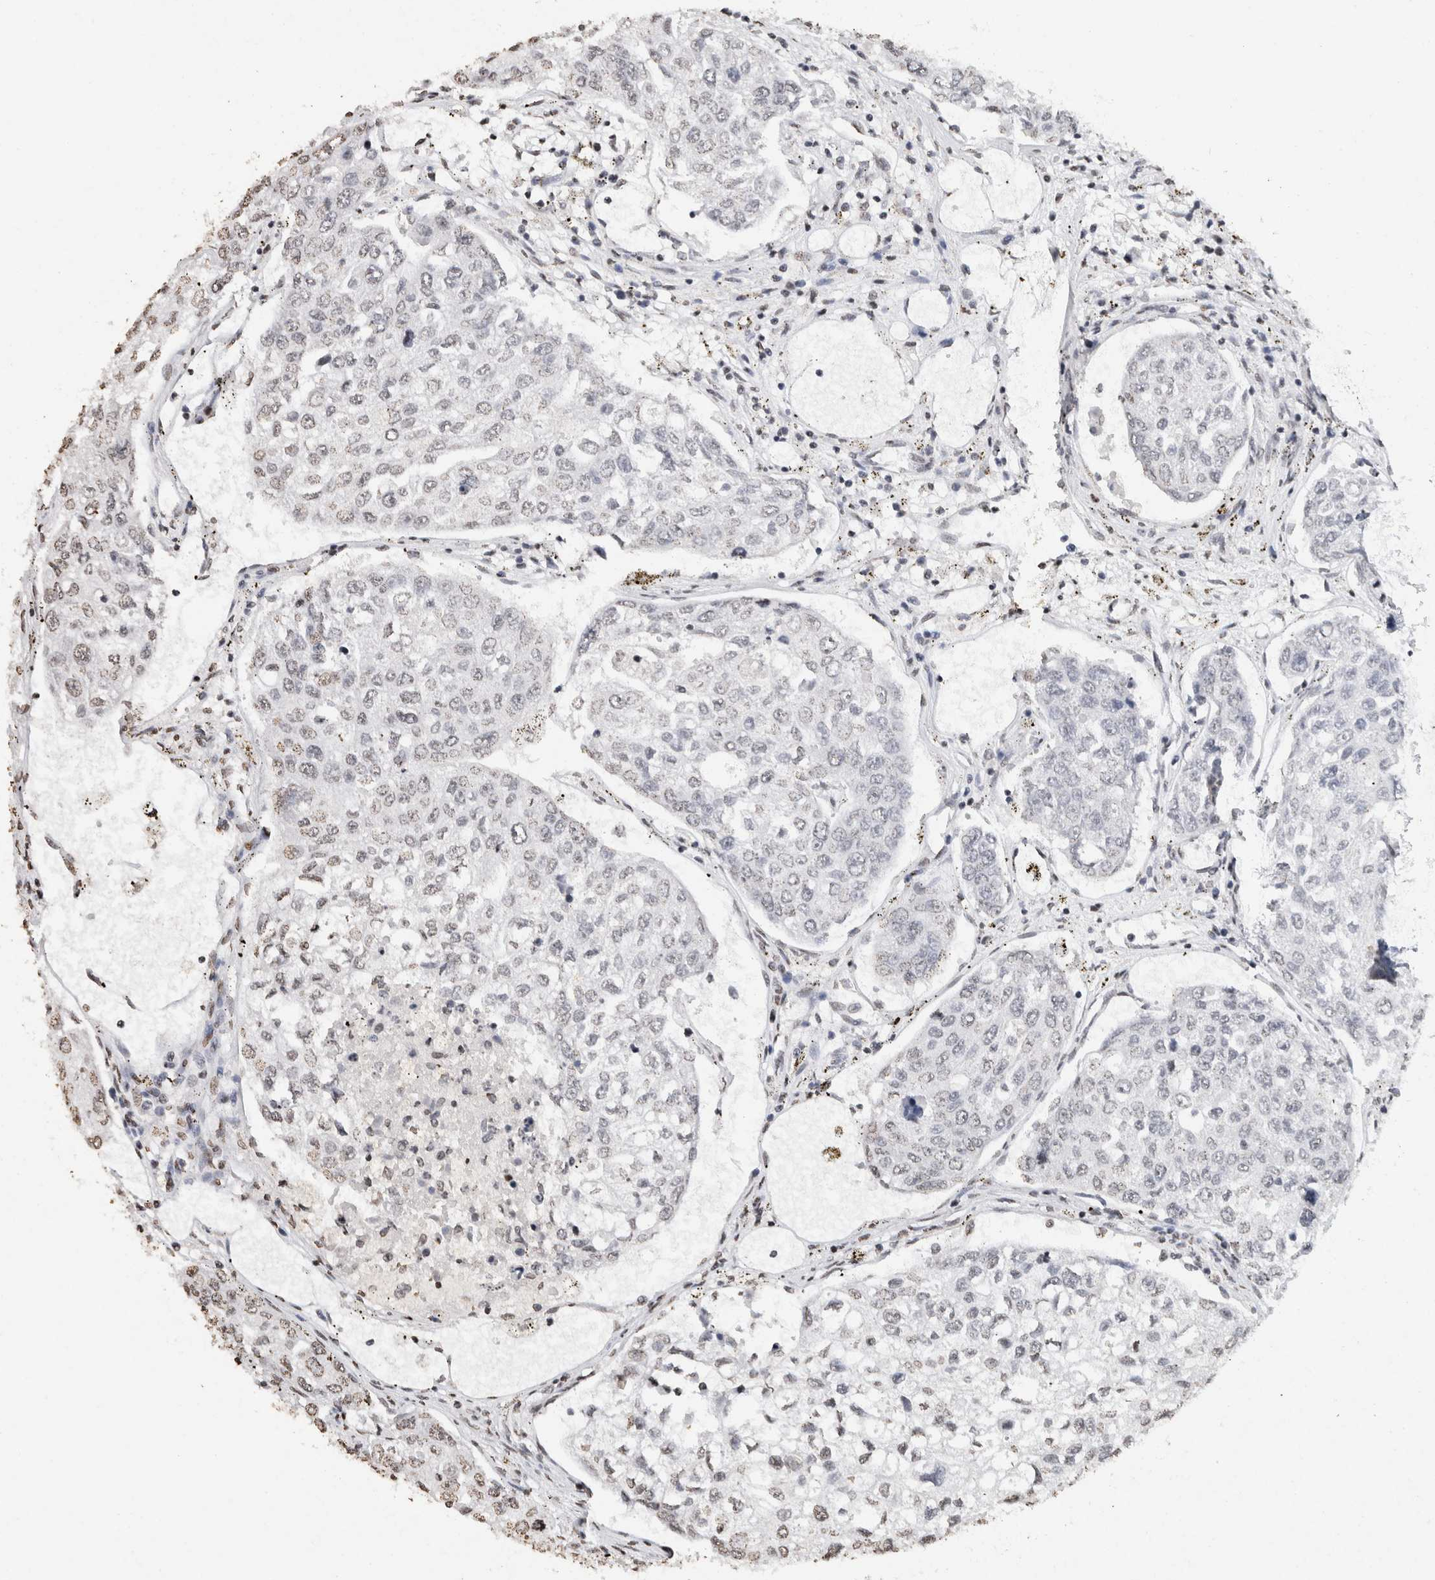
{"staining": {"intensity": "negative", "quantity": "none", "location": "none"}, "tissue": "urothelial cancer", "cell_type": "Tumor cells", "image_type": "cancer", "snomed": [{"axis": "morphology", "description": "Urothelial carcinoma, High grade"}, {"axis": "topography", "description": "Lymph node"}, {"axis": "topography", "description": "Urinary bladder"}], "caption": "A photomicrograph of human urothelial cancer is negative for staining in tumor cells.", "gene": "CNTN1", "patient": {"sex": "male", "age": 51}}